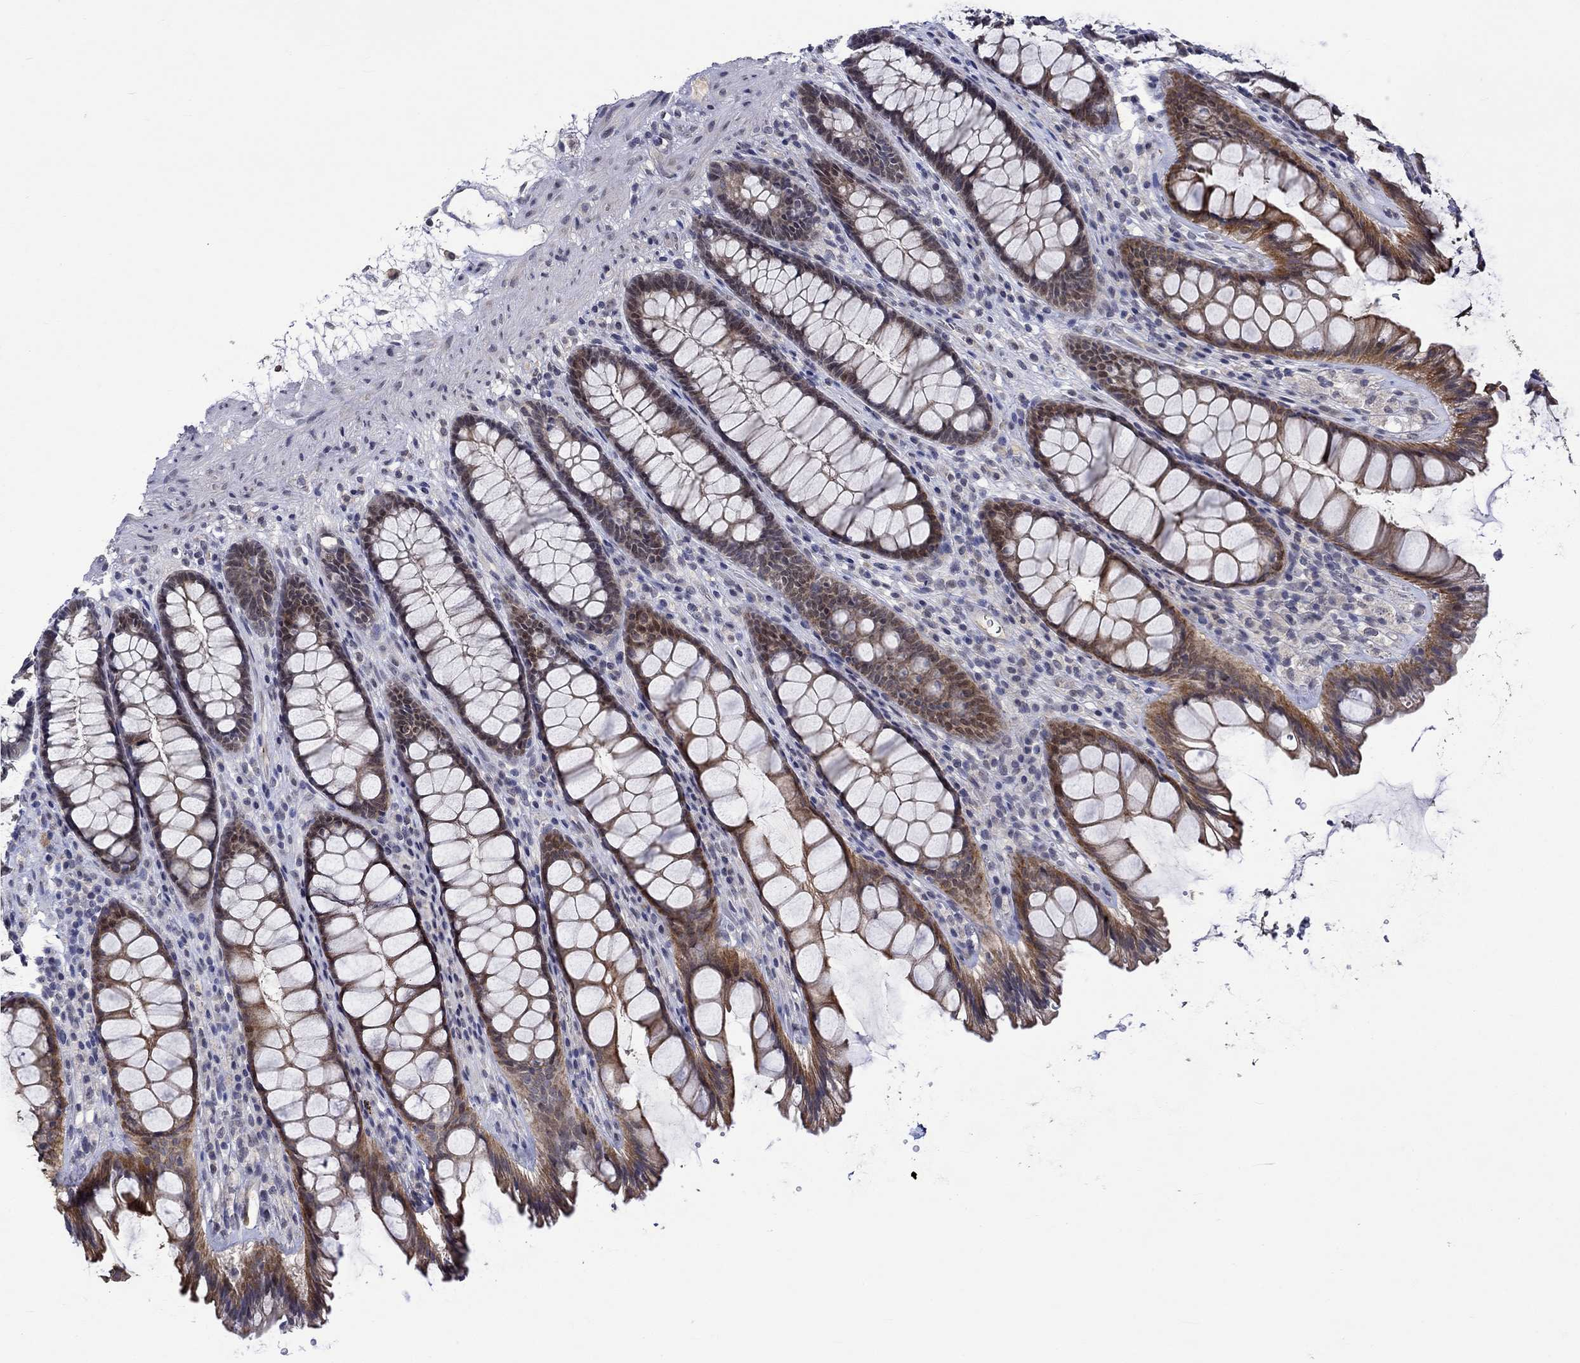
{"staining": {"intensity": "strong", "quantity": "25%-75%", "location": "cytoplasmic/membranous"}, "tissue": "rectum", "cell_type": "Glandular cells", "image_type": "normal", "snomed": [{"axis": "morphology", "description": "Normal tissue, NOS"}, {"axis": "topography", "description": "Rectum"}], "caption": "Glandular cells show high levels of strong cytoplasmic/membranous staining in approximately 25%-75% of cells in normal rectum.", "gene": "DDX3Y", "patient": {"sex": "male", "age": 72}}